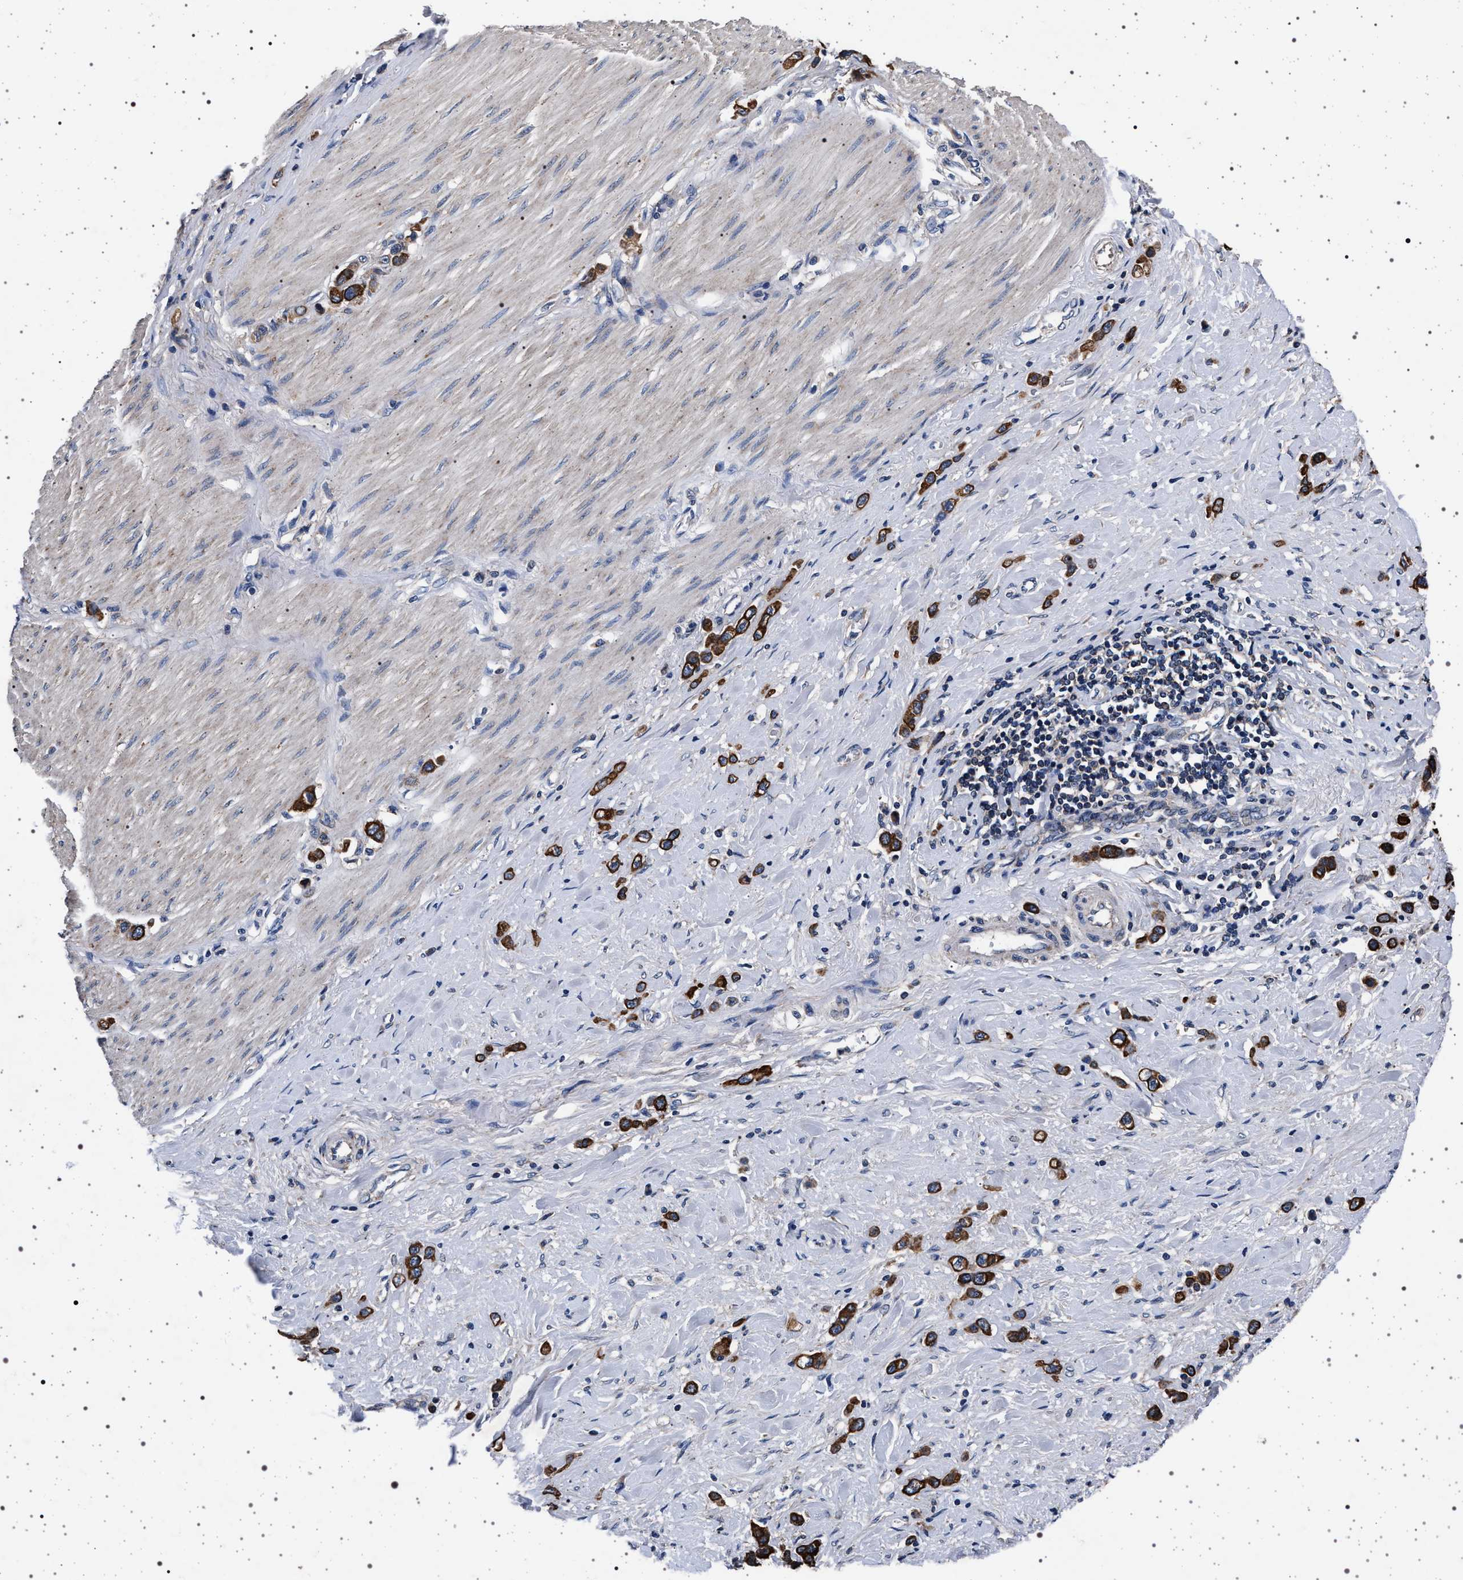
{"staining": {"intensity": "strong", "quantity": ">75%", "location": "cytoplasmic/membranous"}, "tissue": "stomach cancer", "cell_type": "Tumor cells", "image_type": "cancer", "snomed": [{"axis": "morphology", "description": "Adenocarcinoma, NOS"}, {"axis": "topography", "description": "Stomach"}], "caption": "Brown immunohistochemical staining in adenocarcinoma (stomach) shows strong cytoplasmic/membranous staining in approximately >75% of tumor cells.", "gene": "MAP3K2", "patient": {"sex": "female", "age": 65}}